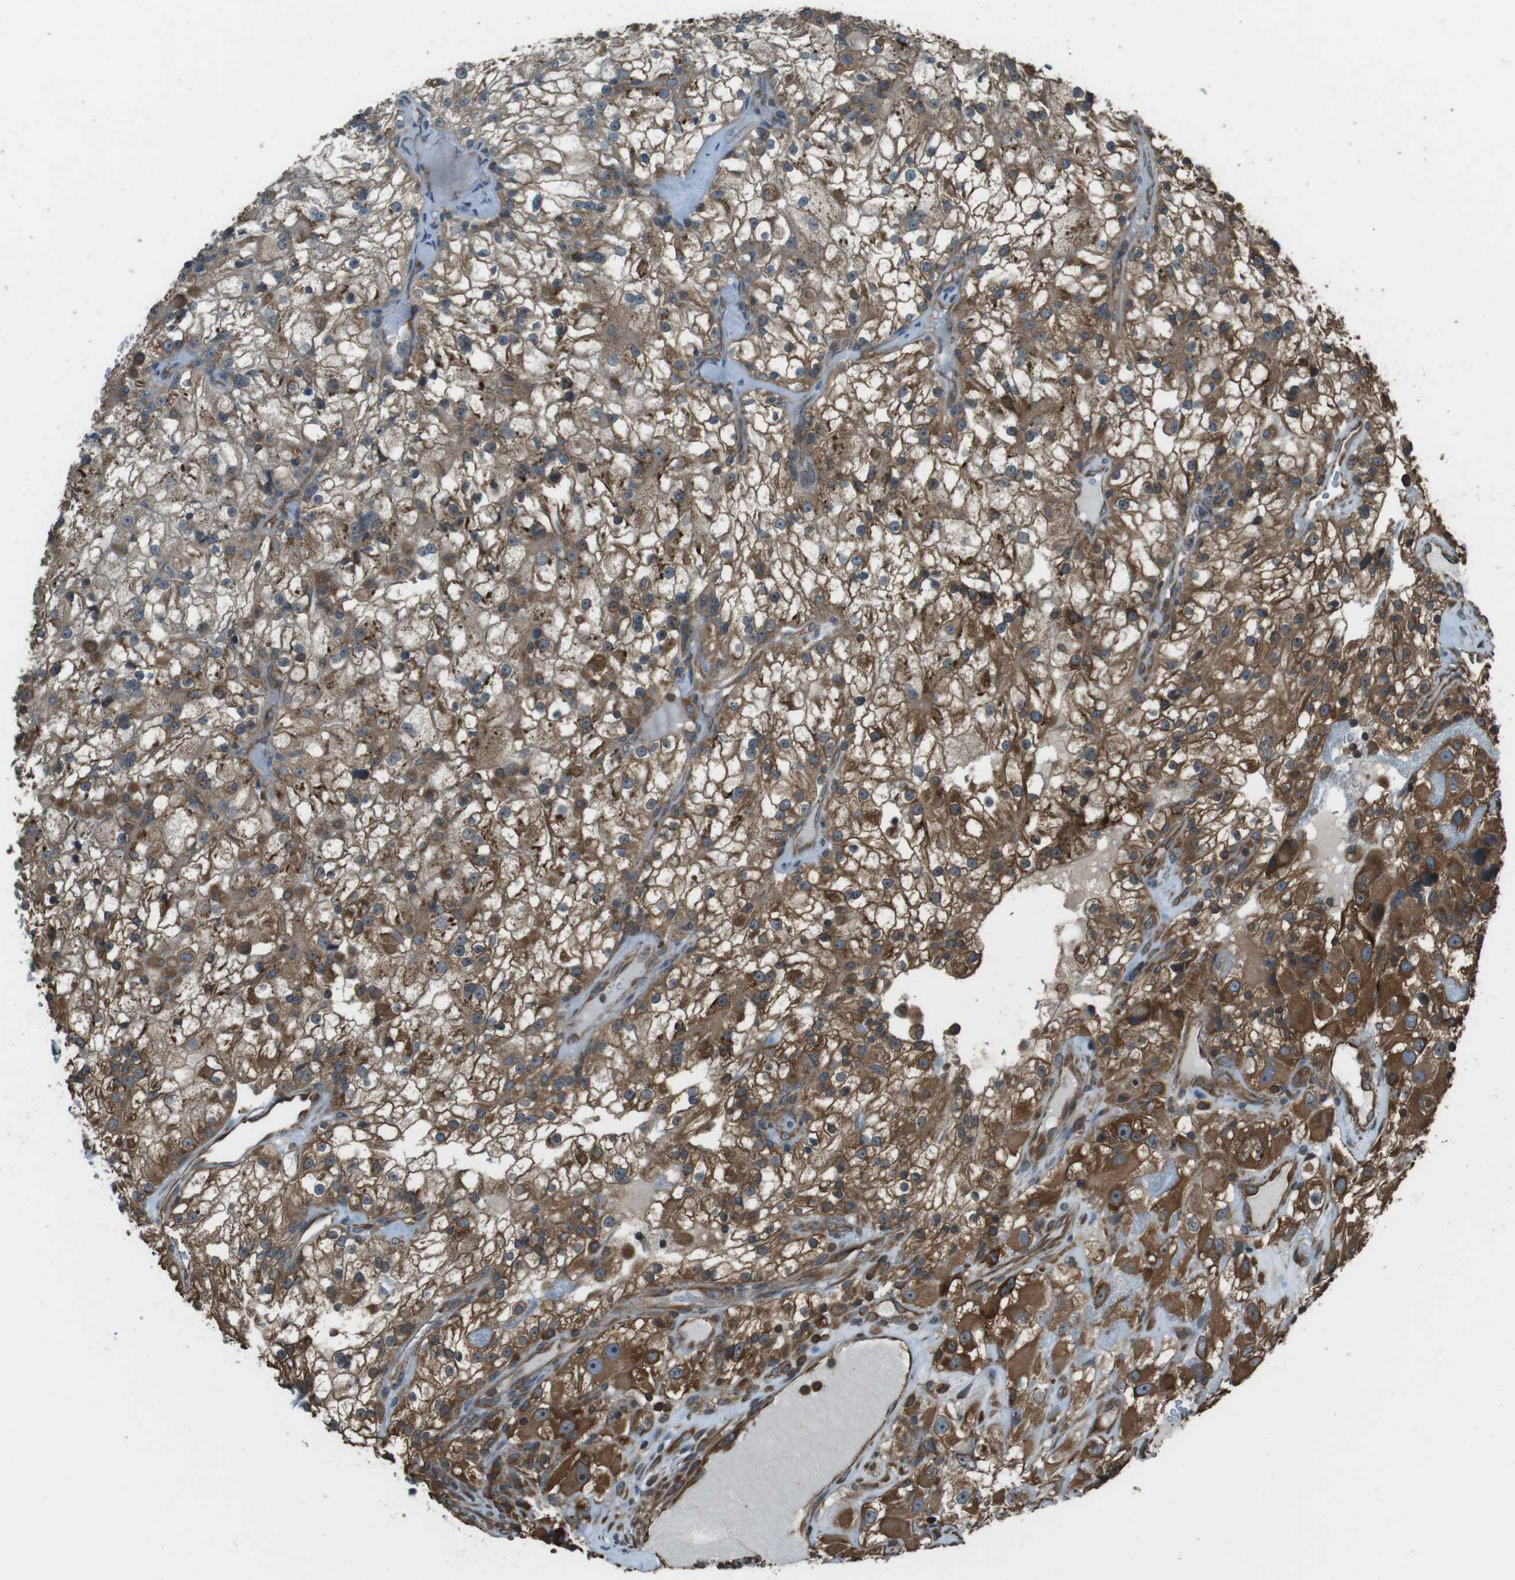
{"staining": {"intensity": "moderate", "quantity": ">75%", "location": "cytoplasmic/membranous"}, "tissue": "renal cancer", "cell_type": "Tumor cells", "image_type": "cancer", "snomed": [{"axis": "morphology", "description": "Adenocarcinoma, NOS"}, {"axis": "topography", "description": "Kidney"}], "caption": "Renal cancer stained with a brown dye exhibits moderate cytoplasmic/membranous positive staining in about >75% of tumor cells.", "gene": "PA2G4", "patient": {"sex": "female", "age": 52}}